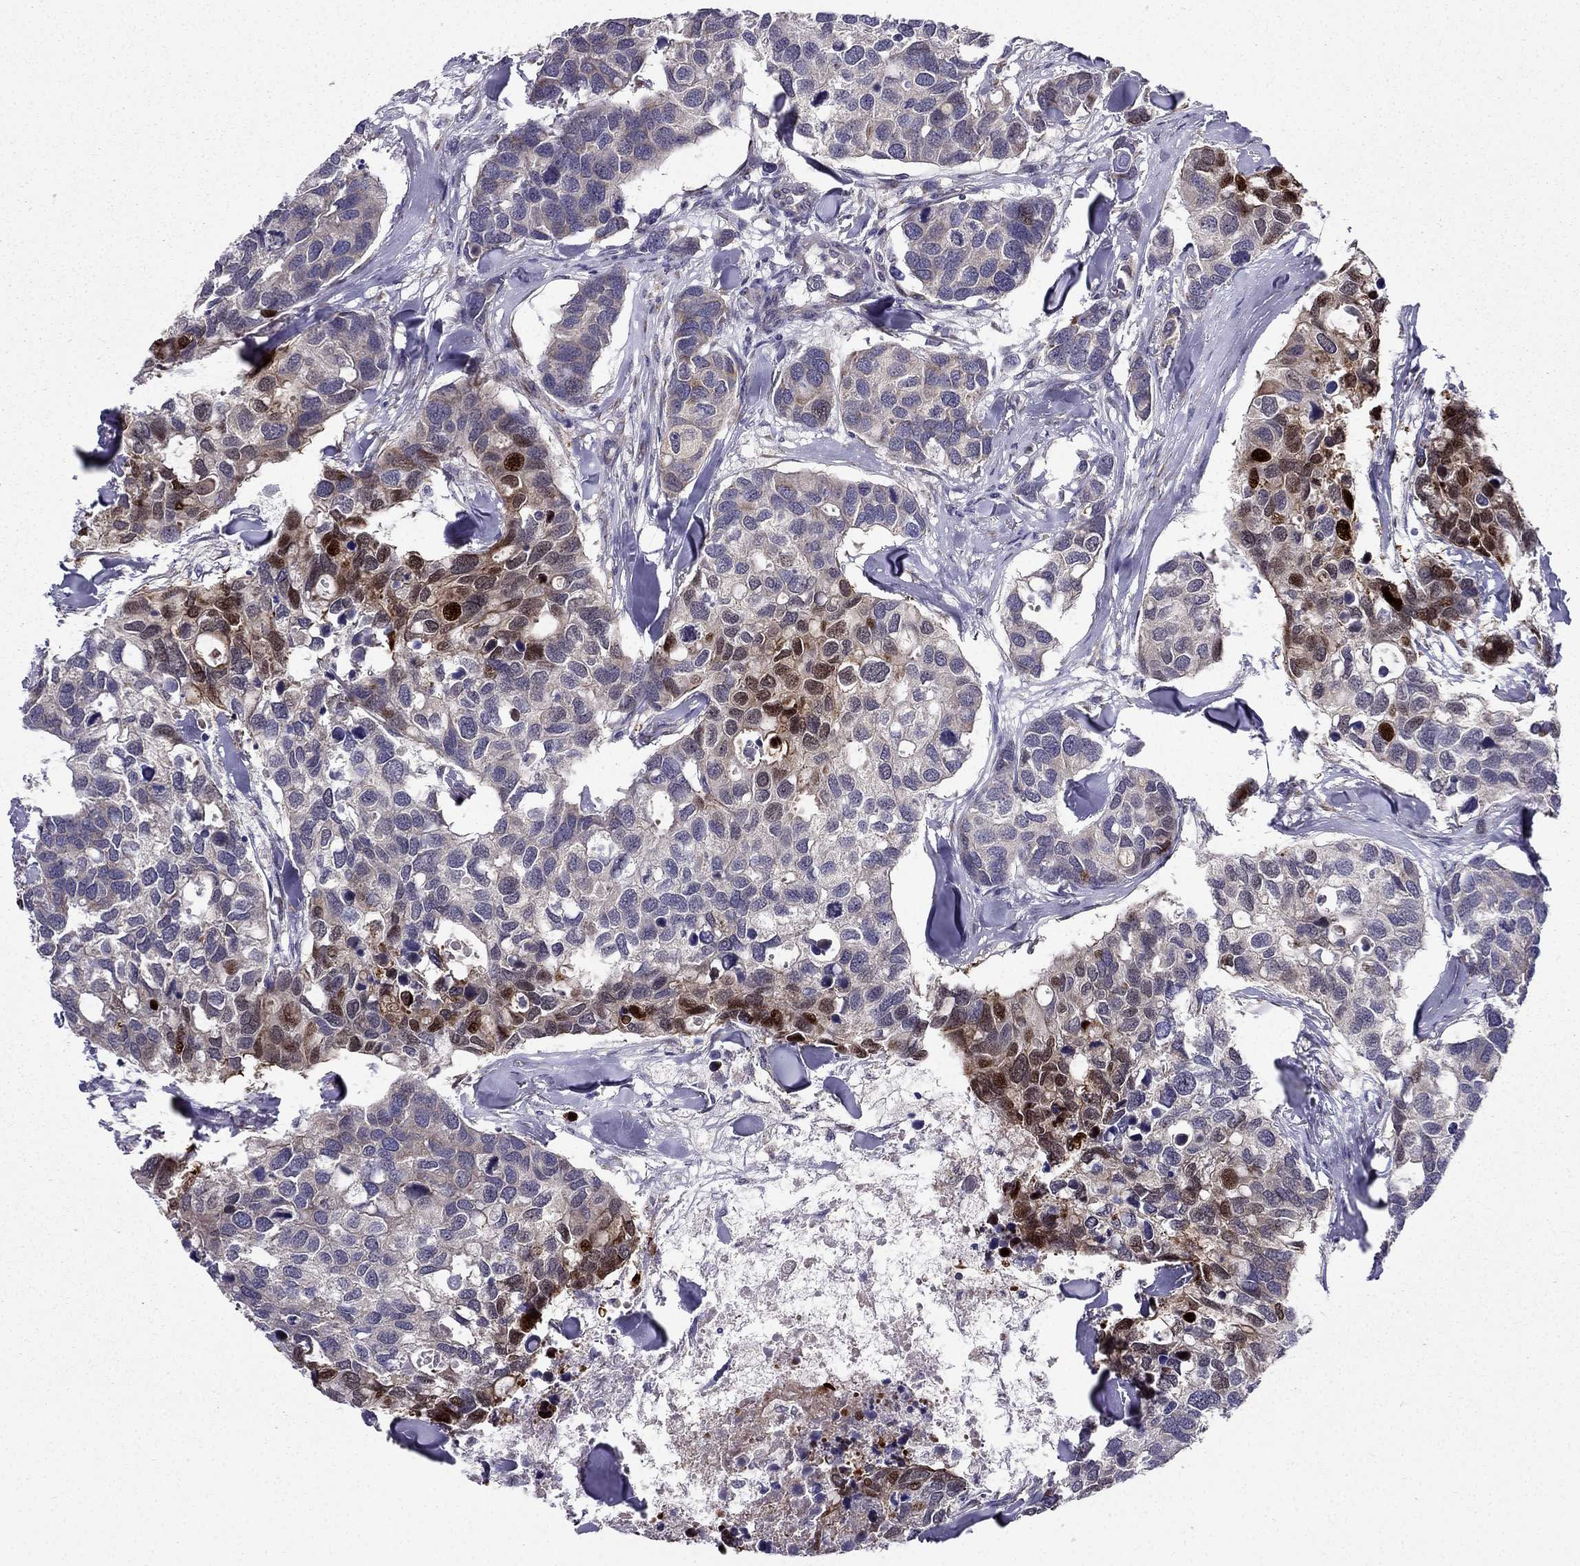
{"staining": {"intensity": "strong", "quantity": "<25%", "location": "nuclear"}, "tissue": "breast cancer", "cell_type": "Tumor cells", "image_type": "cancer", "snomed": [{"axis": "morphology", "description": "Duct carcinoma"}, {"axis": "topography", "description": "Breast"}], "caption": "Immunohistochemical staining of human infiltrating ductal carcinoma (breast) demonstrates strong nuclear protein expression in about <25% of tumor cells. Nuclei are stained in blue.", "gene": "ARHGEF28", "patient": {"sex": "female", "age": 83}}